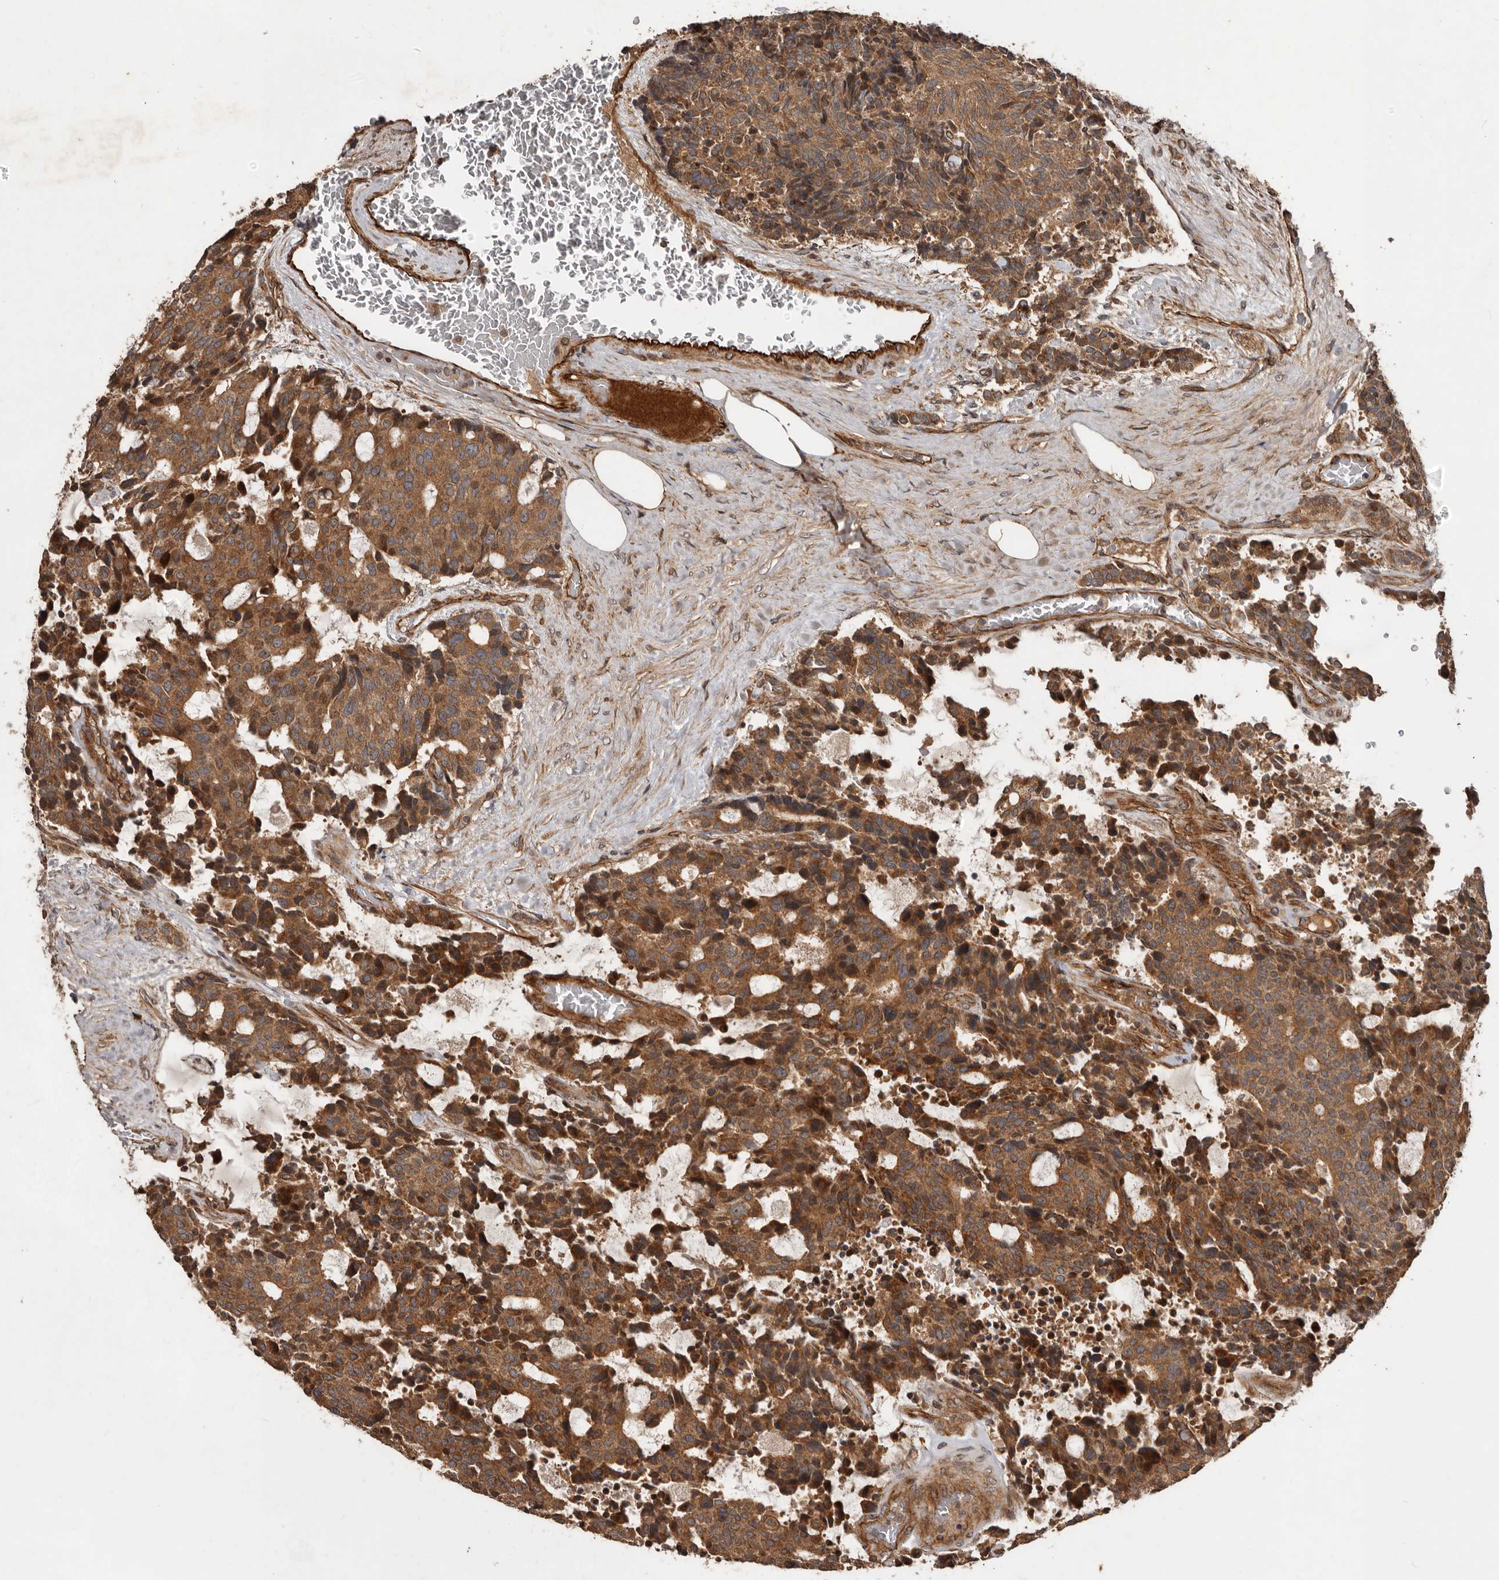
{"staining": {"intensity": "moderate", "quantity": ">75%", "location": "cytoplasmic/membranous"}, "tissue": "carcinoid", "cell_type": "Tumor cells", "image_type": "cancer", "snomed": [{"axis": "morphology", "description": "Carcinoid, malignant, NOS"}, {"axis": "topography", "description": "Pancreas"}], "caption": "High-magnification brightfield microscopy of malignant carcinoid stained with DAB (brown) and counterstained with hematoxylin (blue). tumor cells exhibit moderate cytoplasmic/membranous staining is present in about>75% of cells.", "gene": "STK36", "patient": {"sex": "female", "age": 54}}